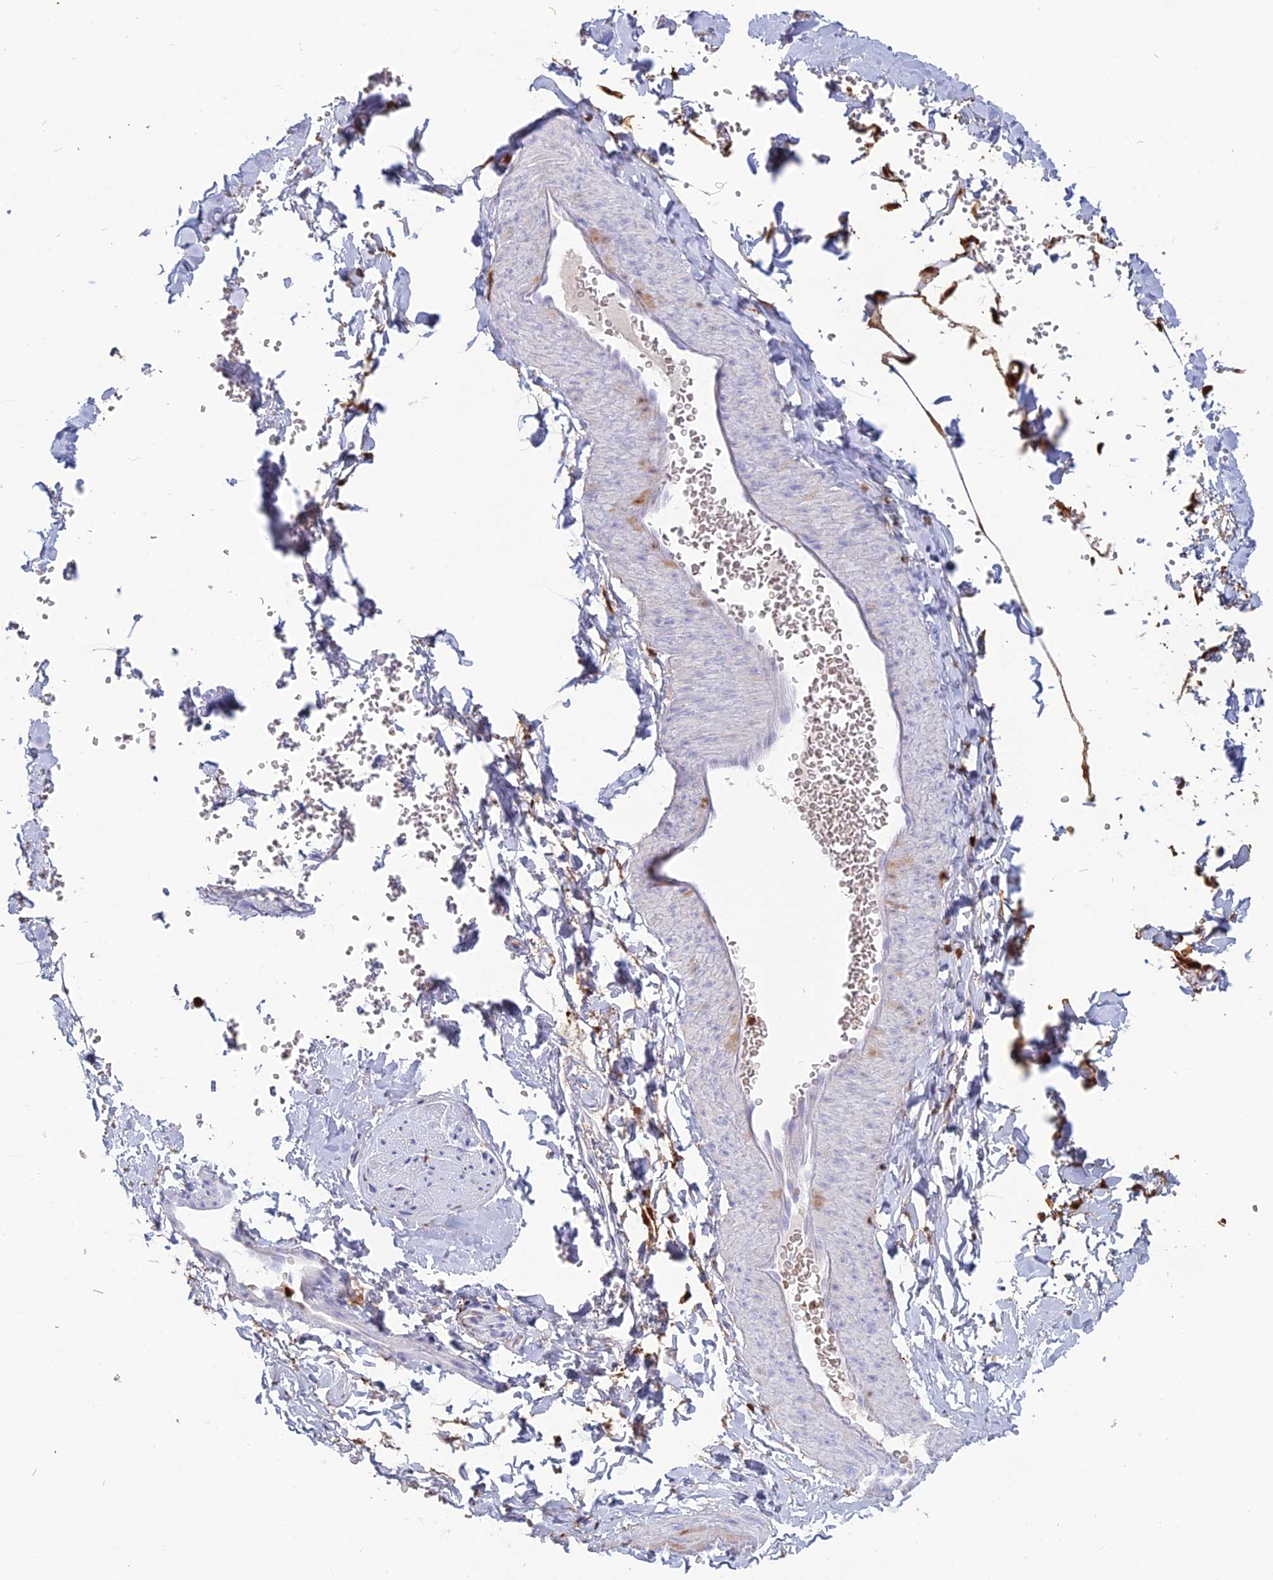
{"staining": {"intensity": "negative", "quantity": "none", "location": "none"}, "tissue": "adipose tissue", "cell_type": "Adipocytes", "image_type": "normal", "snomed": [{"axis": "morphology", "description": "Normal tissue, NOS"}, {"axis": "topography", "description": "Gallbladder"}, {"axis": "topography", "description": "Peripheral nerve tissue"}], "caption": "Immunohistochemistry of unremarkable human adipose tissue shows no positivity in adipocytes. The staining is performed using DAB (3,3'-diaminobenzidine) brown chromogen with nuclei counter-stained in using hematoxylin.", "gene": "PGBD4", "patient": {"sex": "male", "age": 38}}